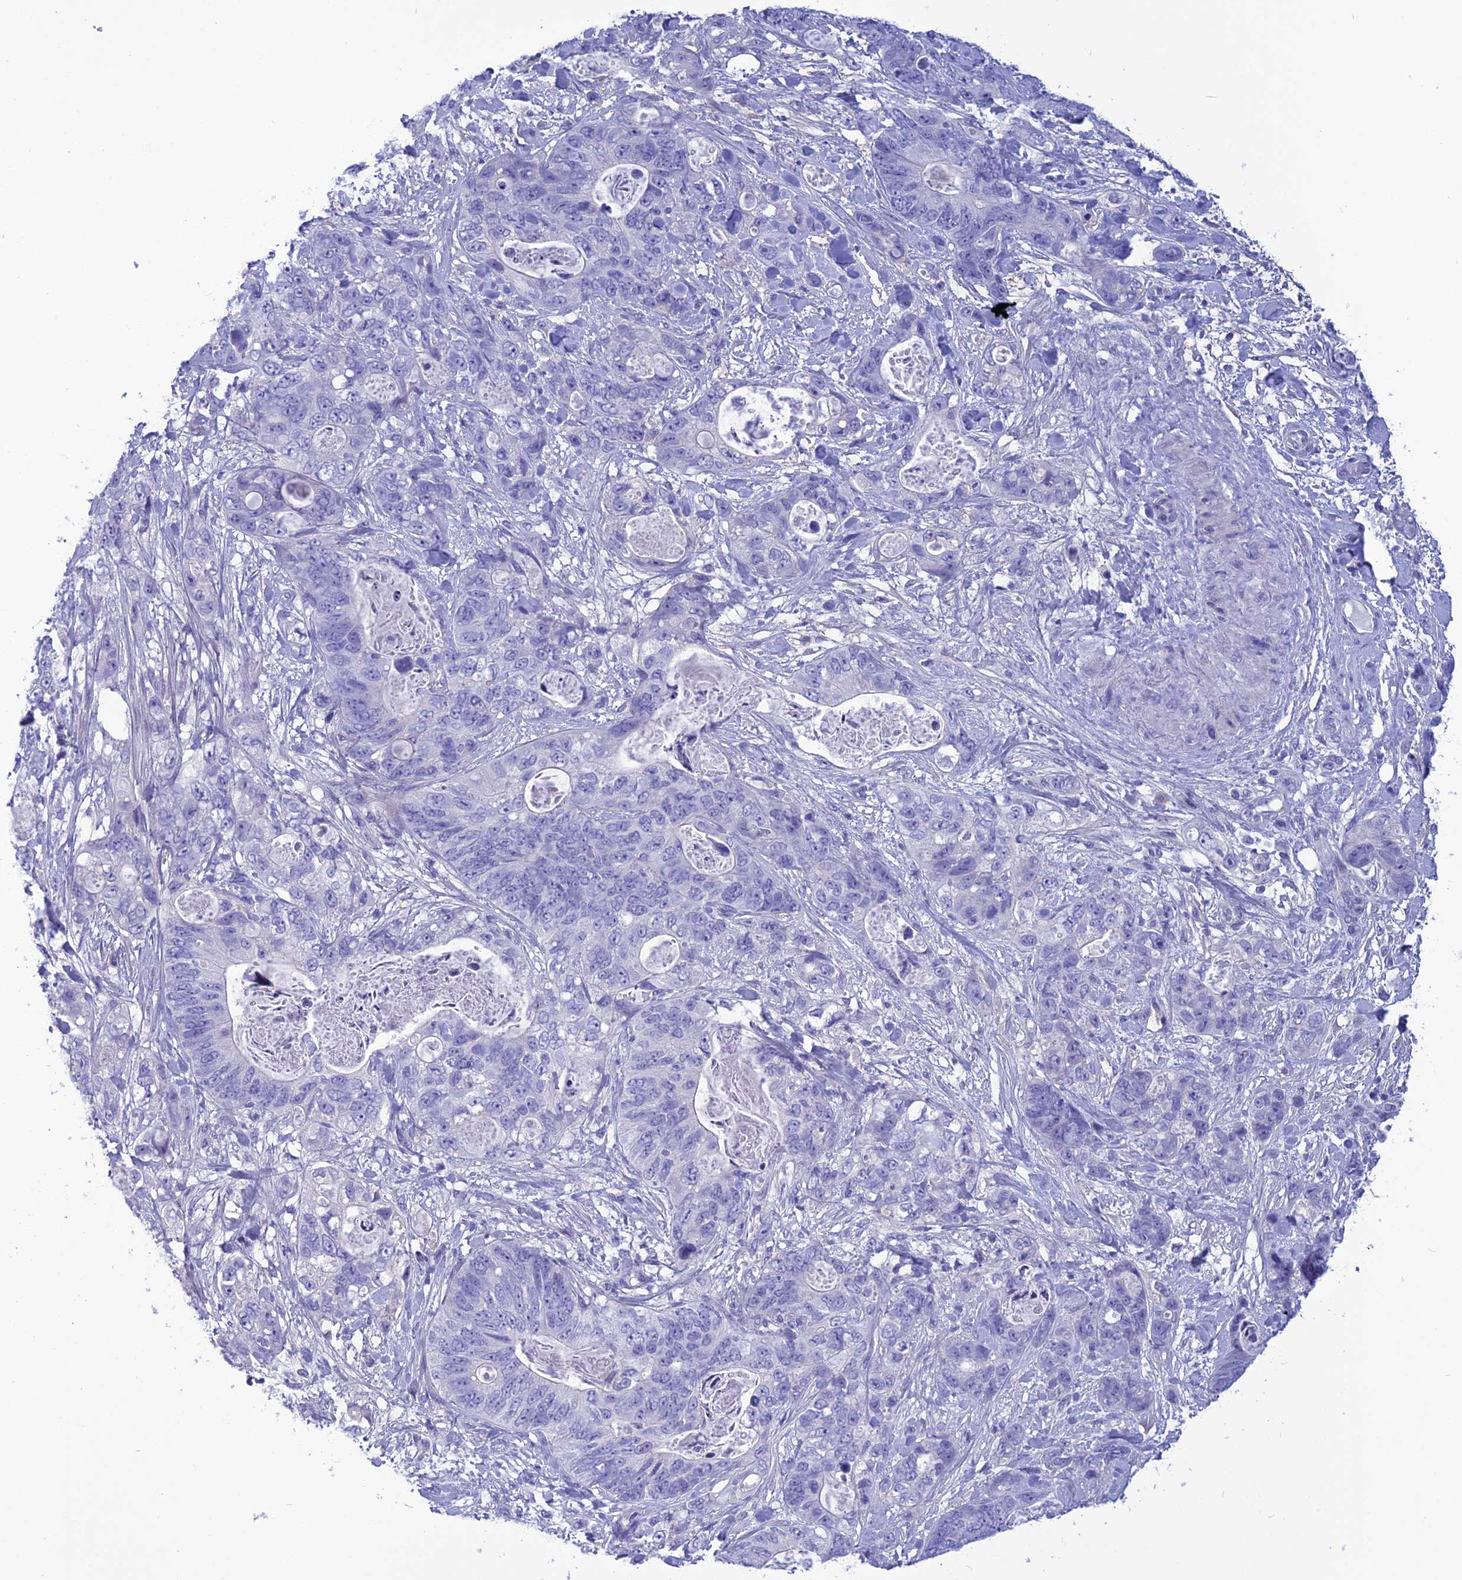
{"staining": {"intensity": "negative", "quantity": "none", "location": "none"}, "tissue": "stomach cancer", "cell_type": "Tumor cells", "image_type": "cancer", "snomed": [{"axis": "morphology", "description": "Normal tissue, NOS"}, {"axis": "morphology", "description": "Adenocarcinoma, NOS"}, {"axis": "topography", "description": "Stomach"}], "caption": "Stomach cancer stained for a protein using IHC reveals no expression tumor cells.", "gene": "BBS2", "patient": {"sex": "female", "age": 89}}